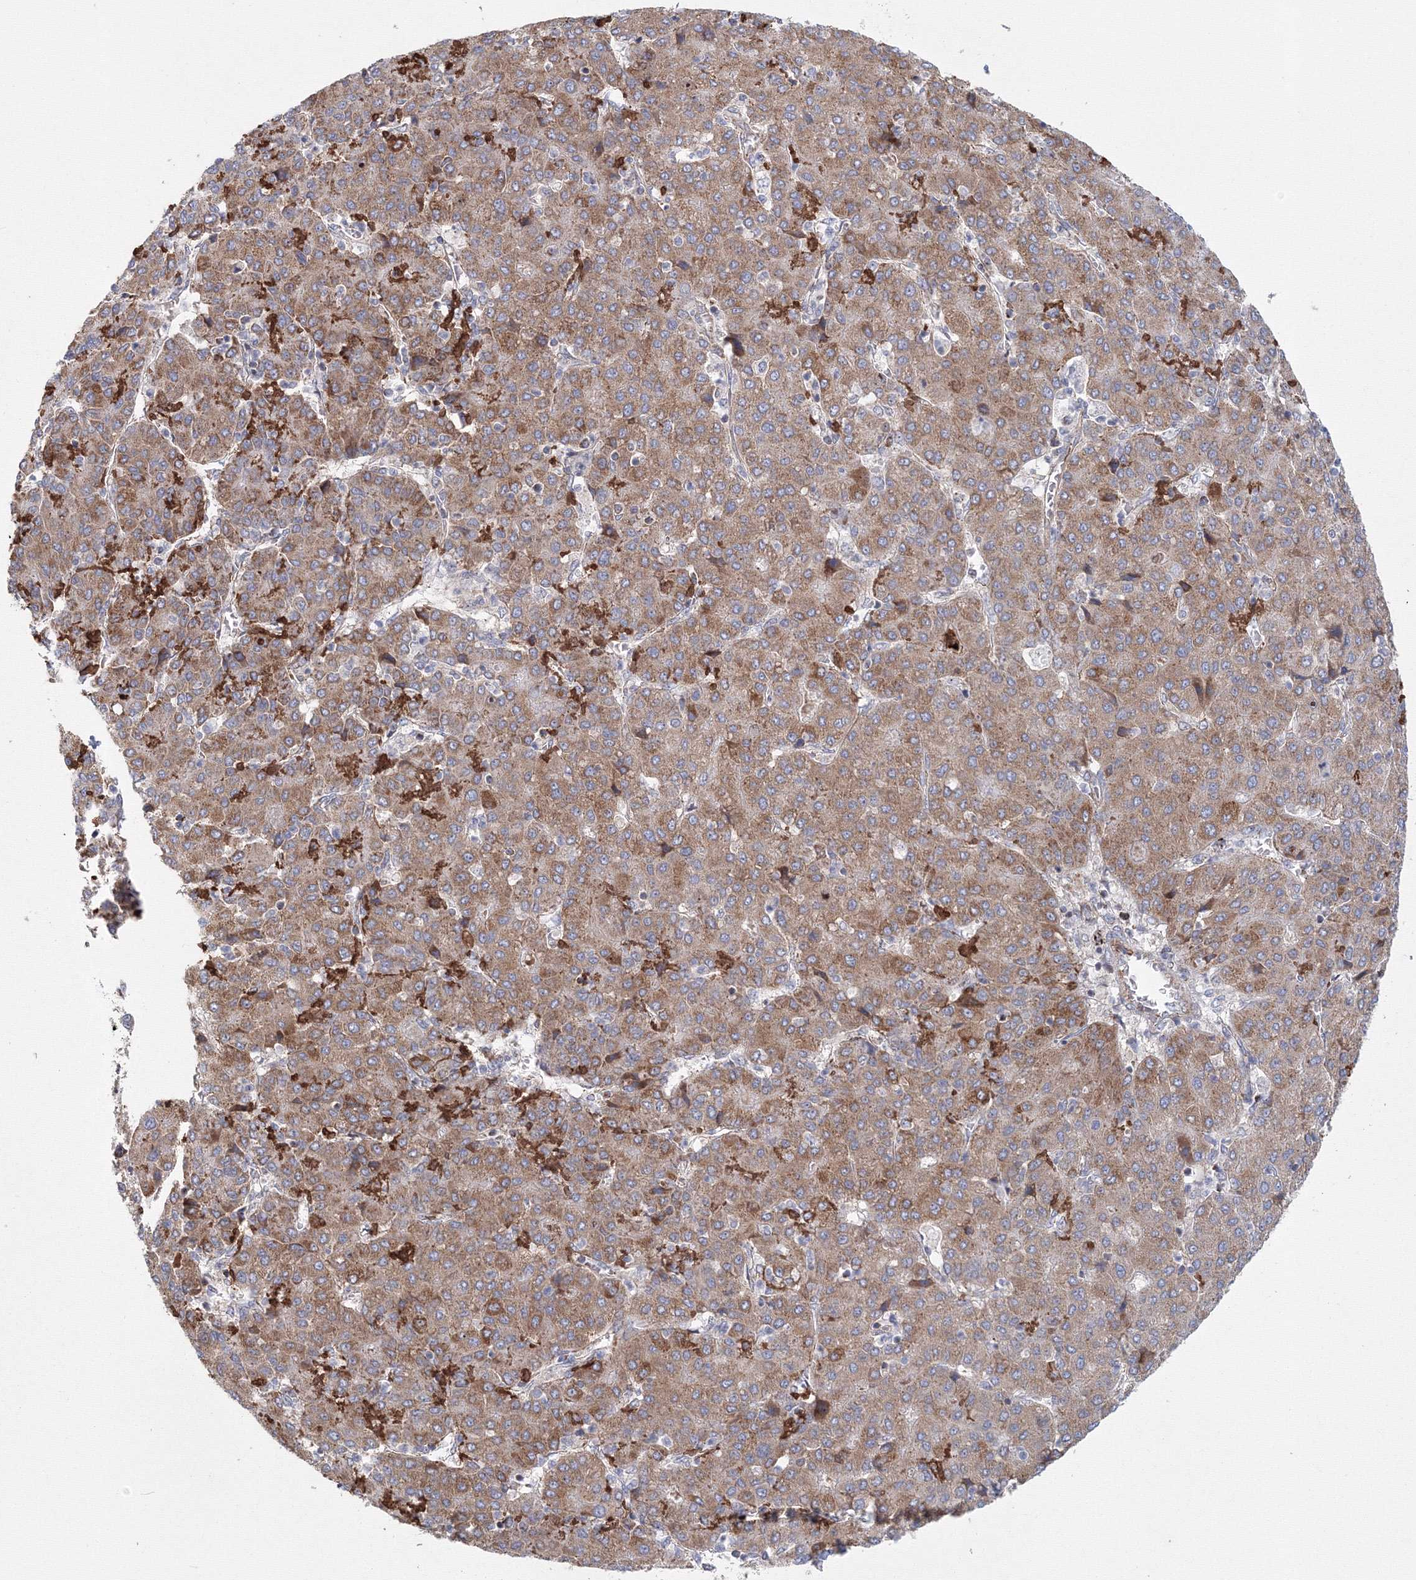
{"staining": {"intensity": "moderate", "quantity": ">75%", "location": "cytoplasmic/membranous"}, "tissue": "liver cancer", "cell_type": "Tumor cells", "image_type": "cancer", "snomed": [{"axis": "morphology", "description": "Carcinoma, Hepatocellular, NOS"}, {"axis": "topography", "description": "Liver"}], "caption": "Immunohistochemical staining of liver cancer reveals moderate cytoplasmic/membranous protein expression in approximately >75% of tumor cells.", "gene": "GRPEL1", "patient": {"sex": "male", "age": 65}}